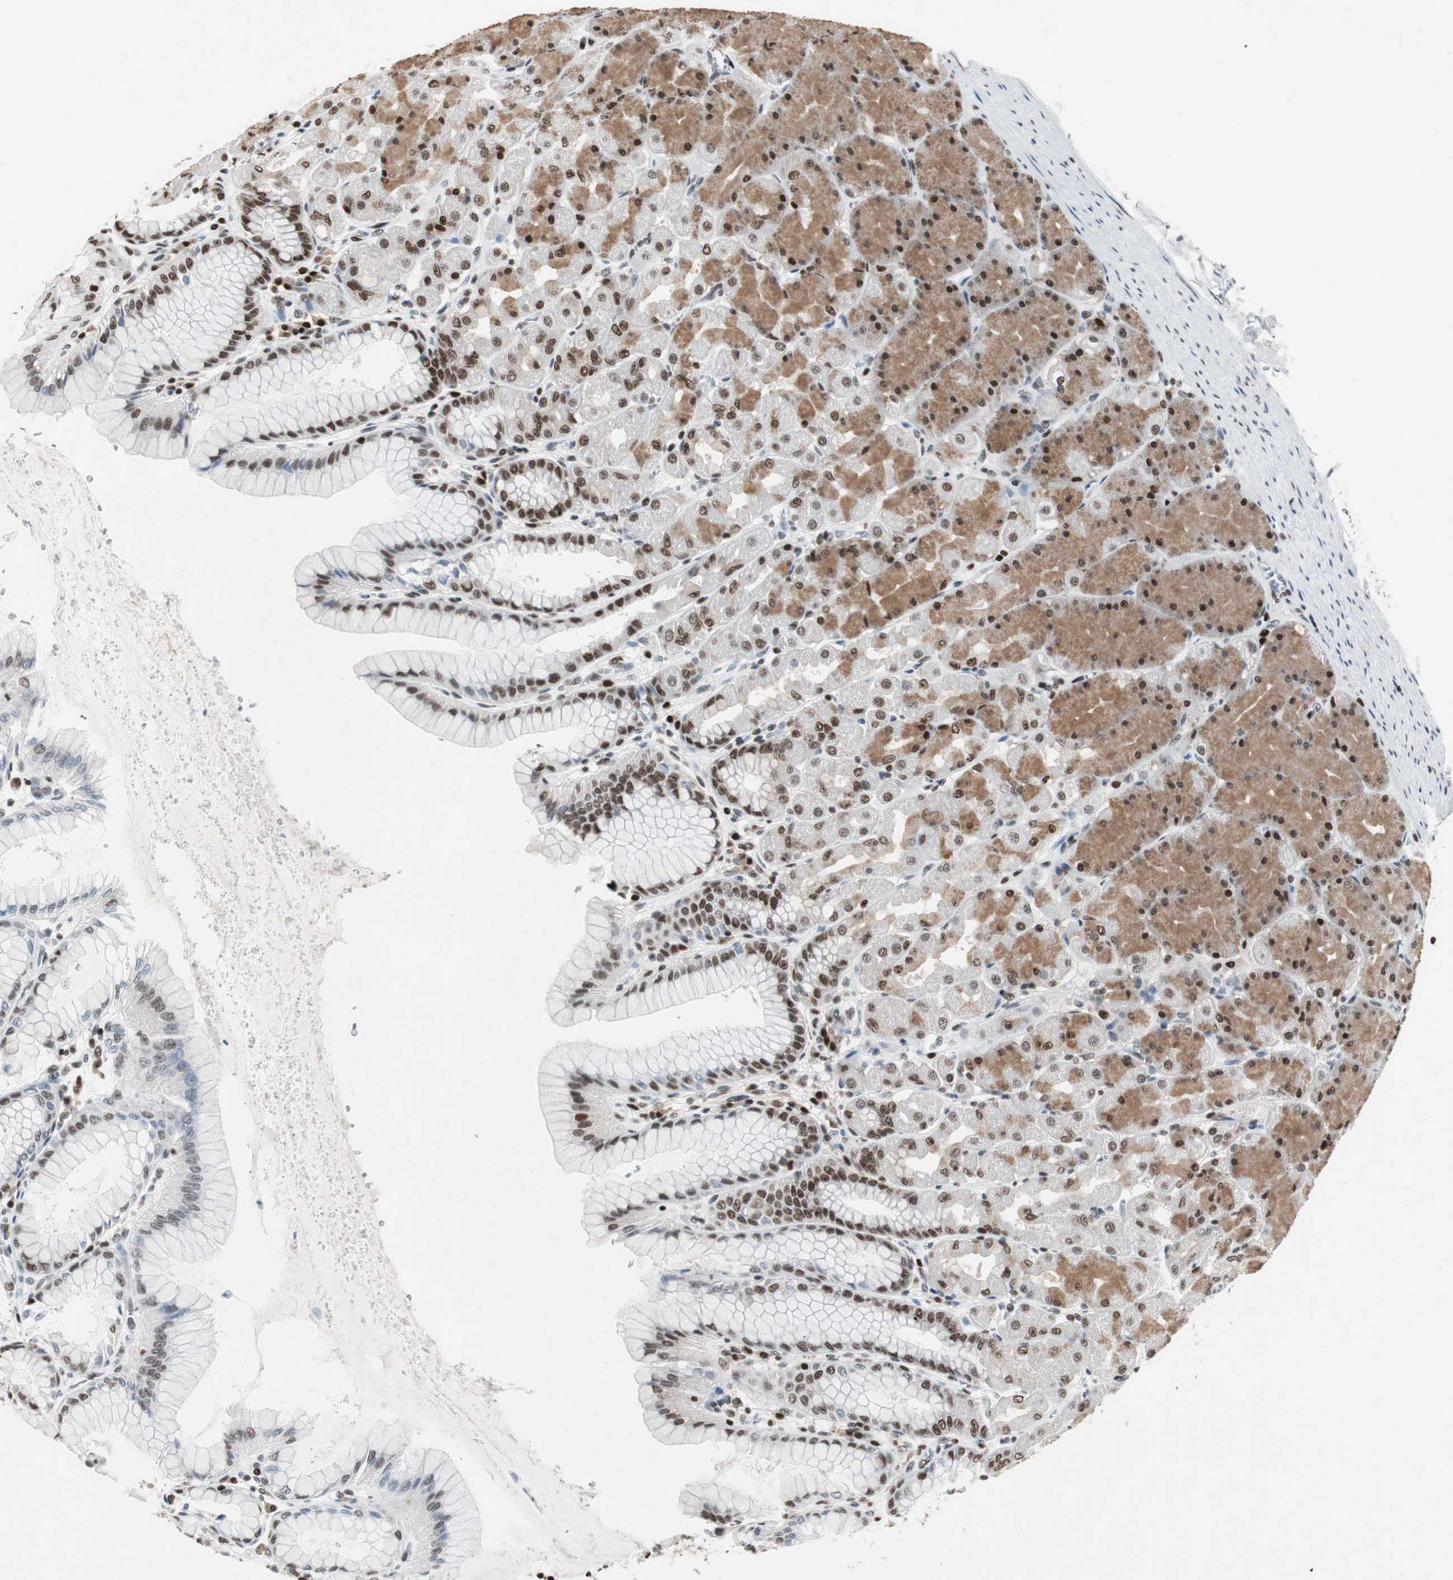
{"staining": {"intensity": "strong", "quantity": ">75%", "location": "cytoplasmic/membranous,nuclear"}, "tissue": "stomach", "cell_type": "Glandular cells", "image_type": "normal", "snomed": [{"axis": "morphology", "description": "Normal tissue, NOS"}, {"axis": "topography", "description": "Stomach, upper"}], "caption": "An image showing strong cytoplasmic/membranous,nuclear expression in approximately >75% of glandular cells in unremarkable stomach, as visualized by brown immunohistochemical staining.", "gene": "RAD9A", "patient": {"sex": "female", "age": 56}}